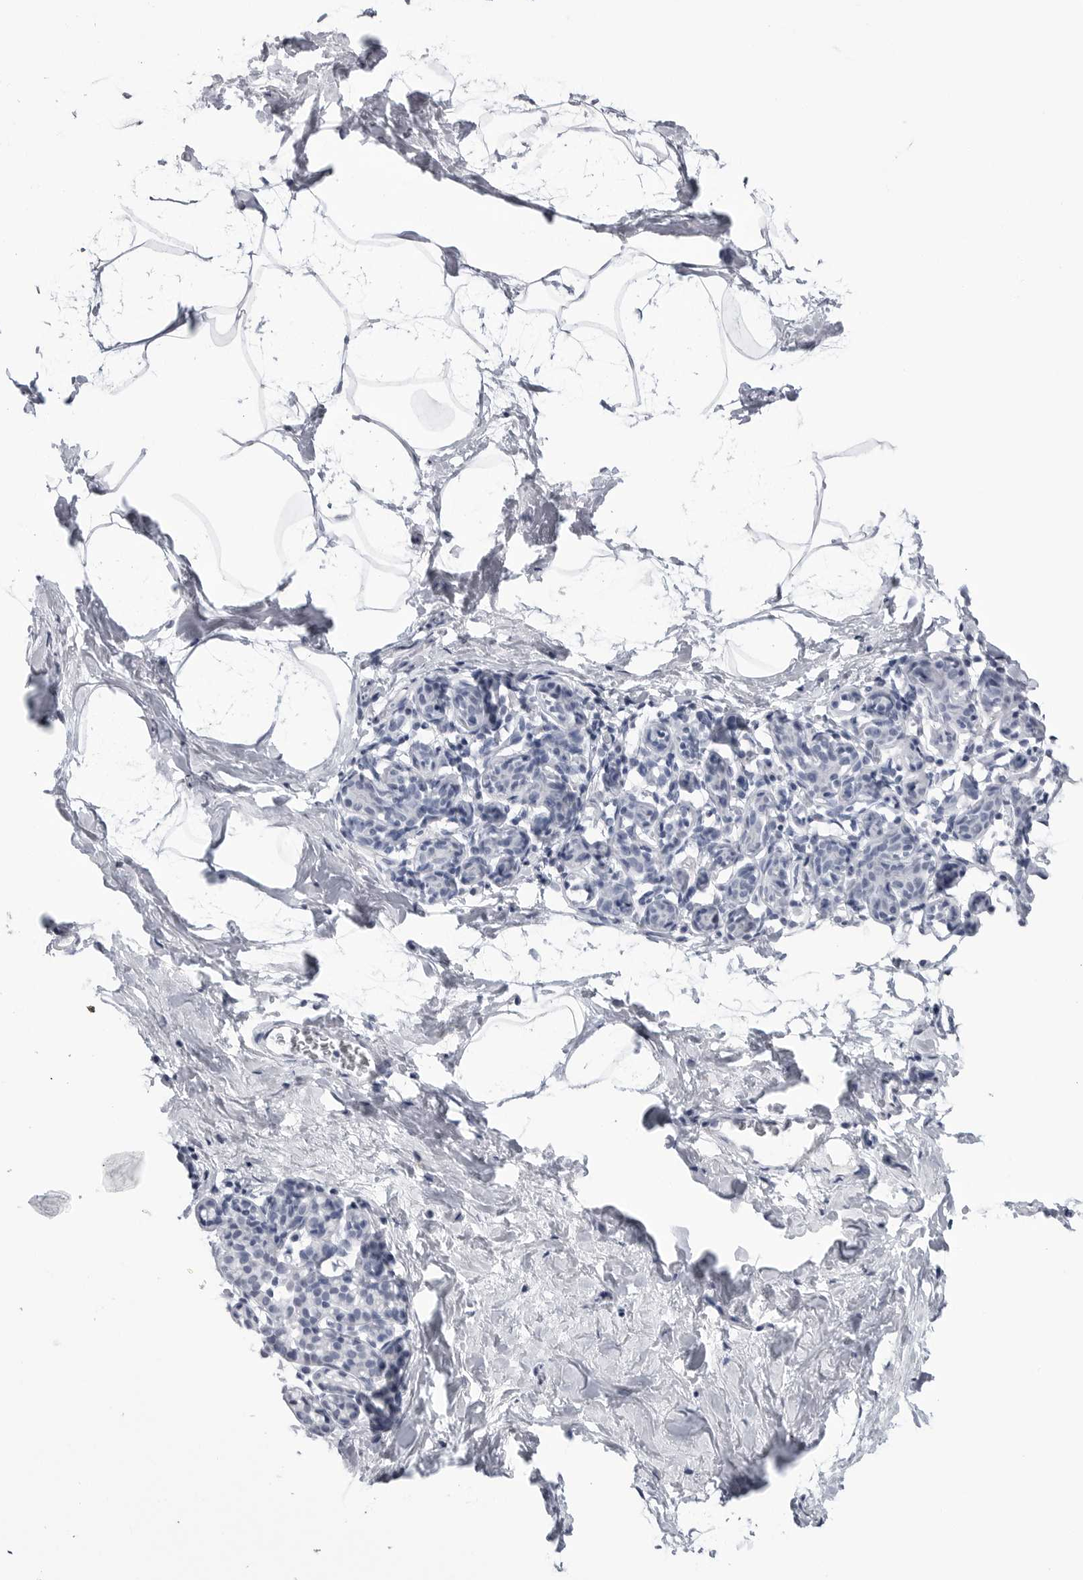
{"staining": {"intensity": "negative", "quantity": "none", "location": "none"}, "tissue": "breast", "cell_type": "Adipocytes", "image_type": "normal", "snomed": [{"axis": "morphology", "description": "Normal tissue, NOS"}, {"axis": "topography", "description": "Breast"}], "caption": "This is a photomicrograph of IHC staining of benign breast, which shows no staining in adipocytes. Nuclei are stained in blue.", "gene": "PGA3", "patient": {"sex": "female", "age": 62}}